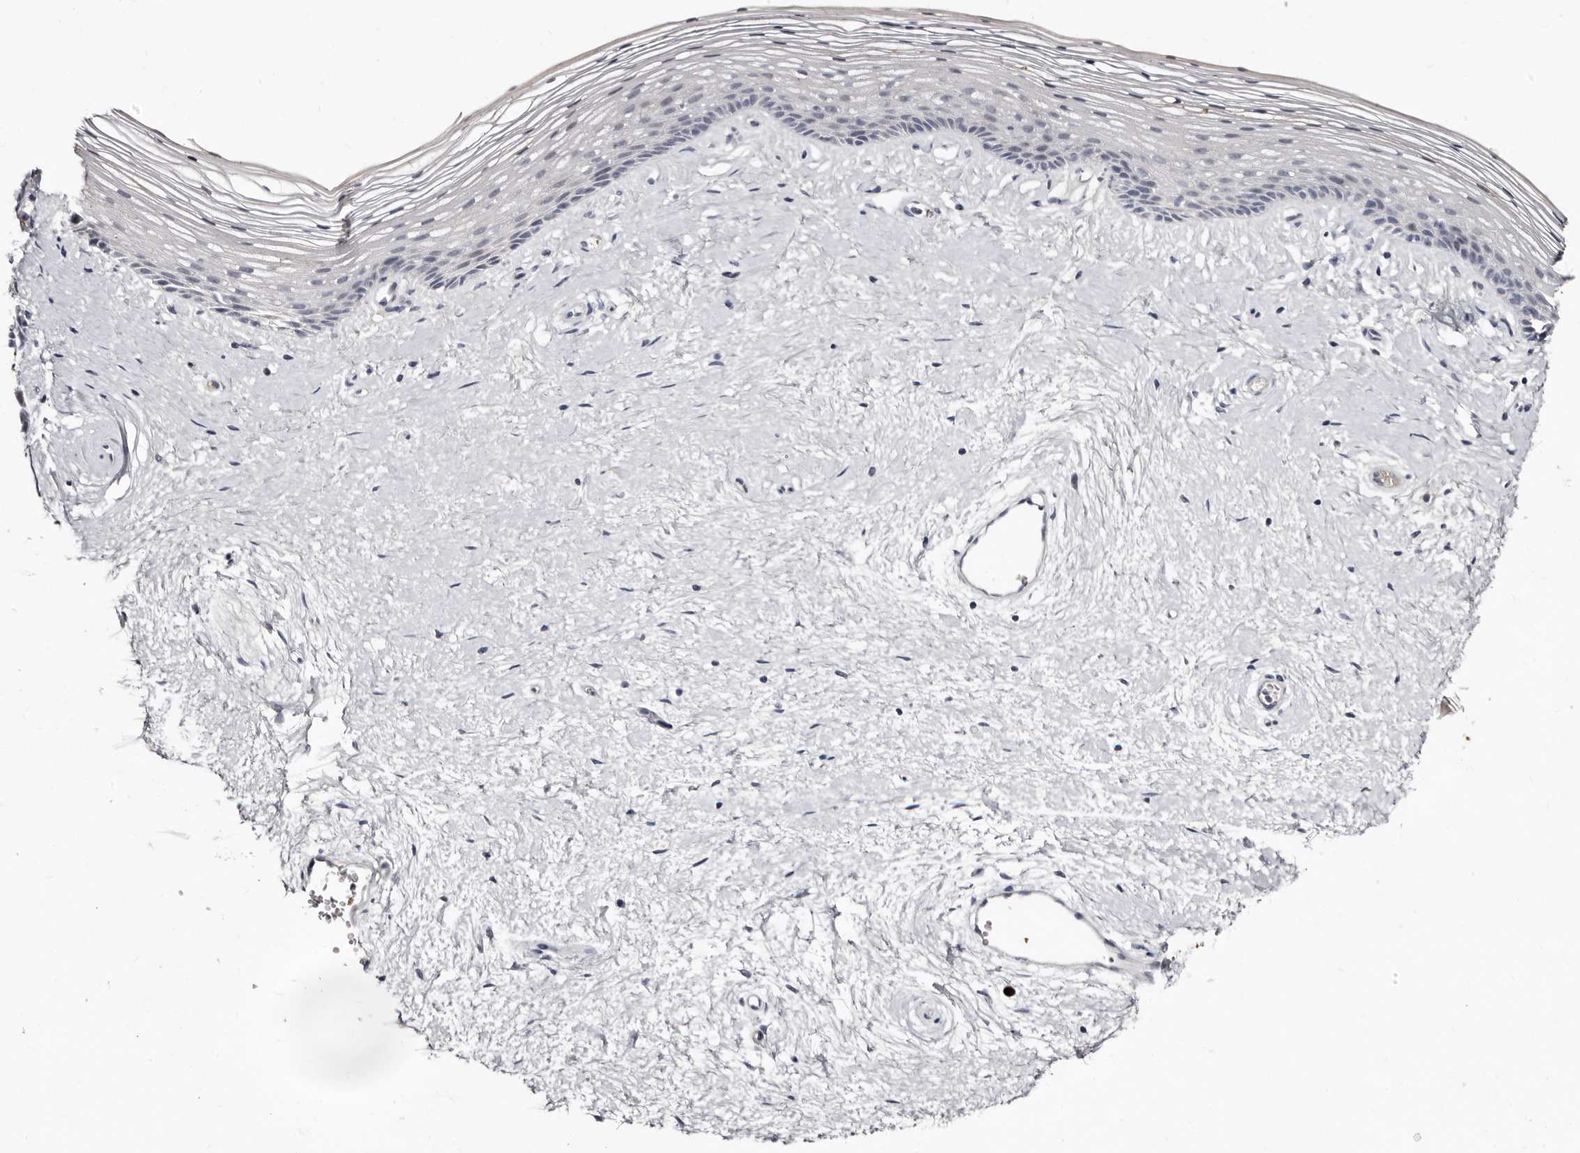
{"staining": {"intensity": "negative", "quantity": "none", "location": "none"}, "tissue": "vagina", "cell_type": "Squamous epithelial cells", "image_type": "normal", "snomed": [{"axis": "morphology", "description": "Normal tissue, NOS"}, {"axis": "topography", "description": "Vagina"}], "caption": "IHC photomicrograph of unremarkable vagina stained for a protein (brown), which displays no staining in squamous epithelial cells.", "gene": "TBC1D22B", "patient": {"sex": "female", "age": 46}}